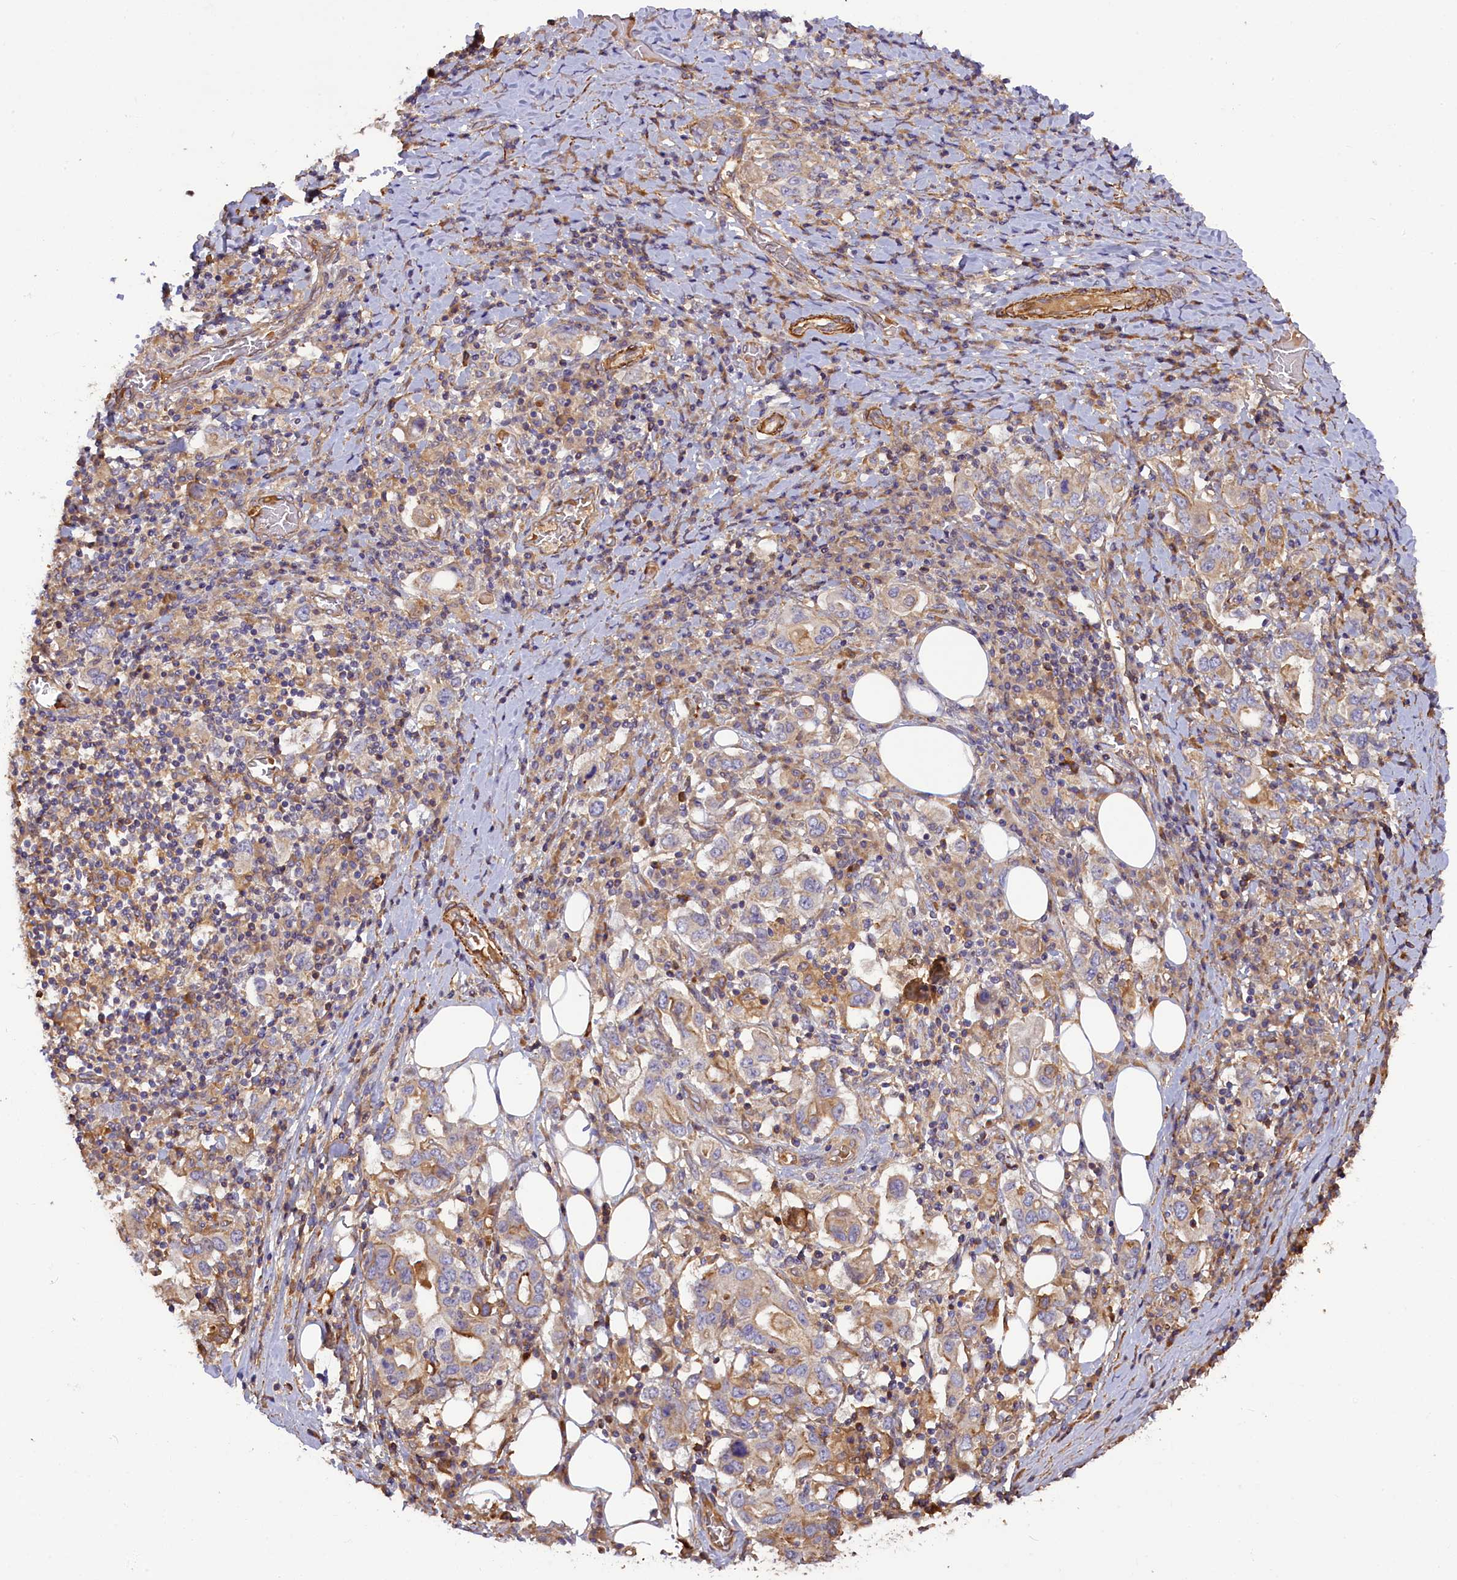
{"staining": {"intensity": "weak", "quantity": "<25%", "location": "cytoplasmic/membranous"}, "tissue": "stomach cancer", "cell_type": "Tumor cells", "image_type": "cancer", "snomed": [{"axis": "morphology", "description": "Adenocarcinoma, NOS"}, {"axis": "topography", "description": "Stomach, upper"}, {"axis": "topography", "description": "Stomach"}], "caption": "This photomicrograph is of stomach cancer (adenocarcinoma) stained with IHC to label a protein in brown with the nuclei are counter-stained blue. There is no positivity in tumor cells.", "gene": "FUZ", "patient": {"sex": "male", "age": 62}}